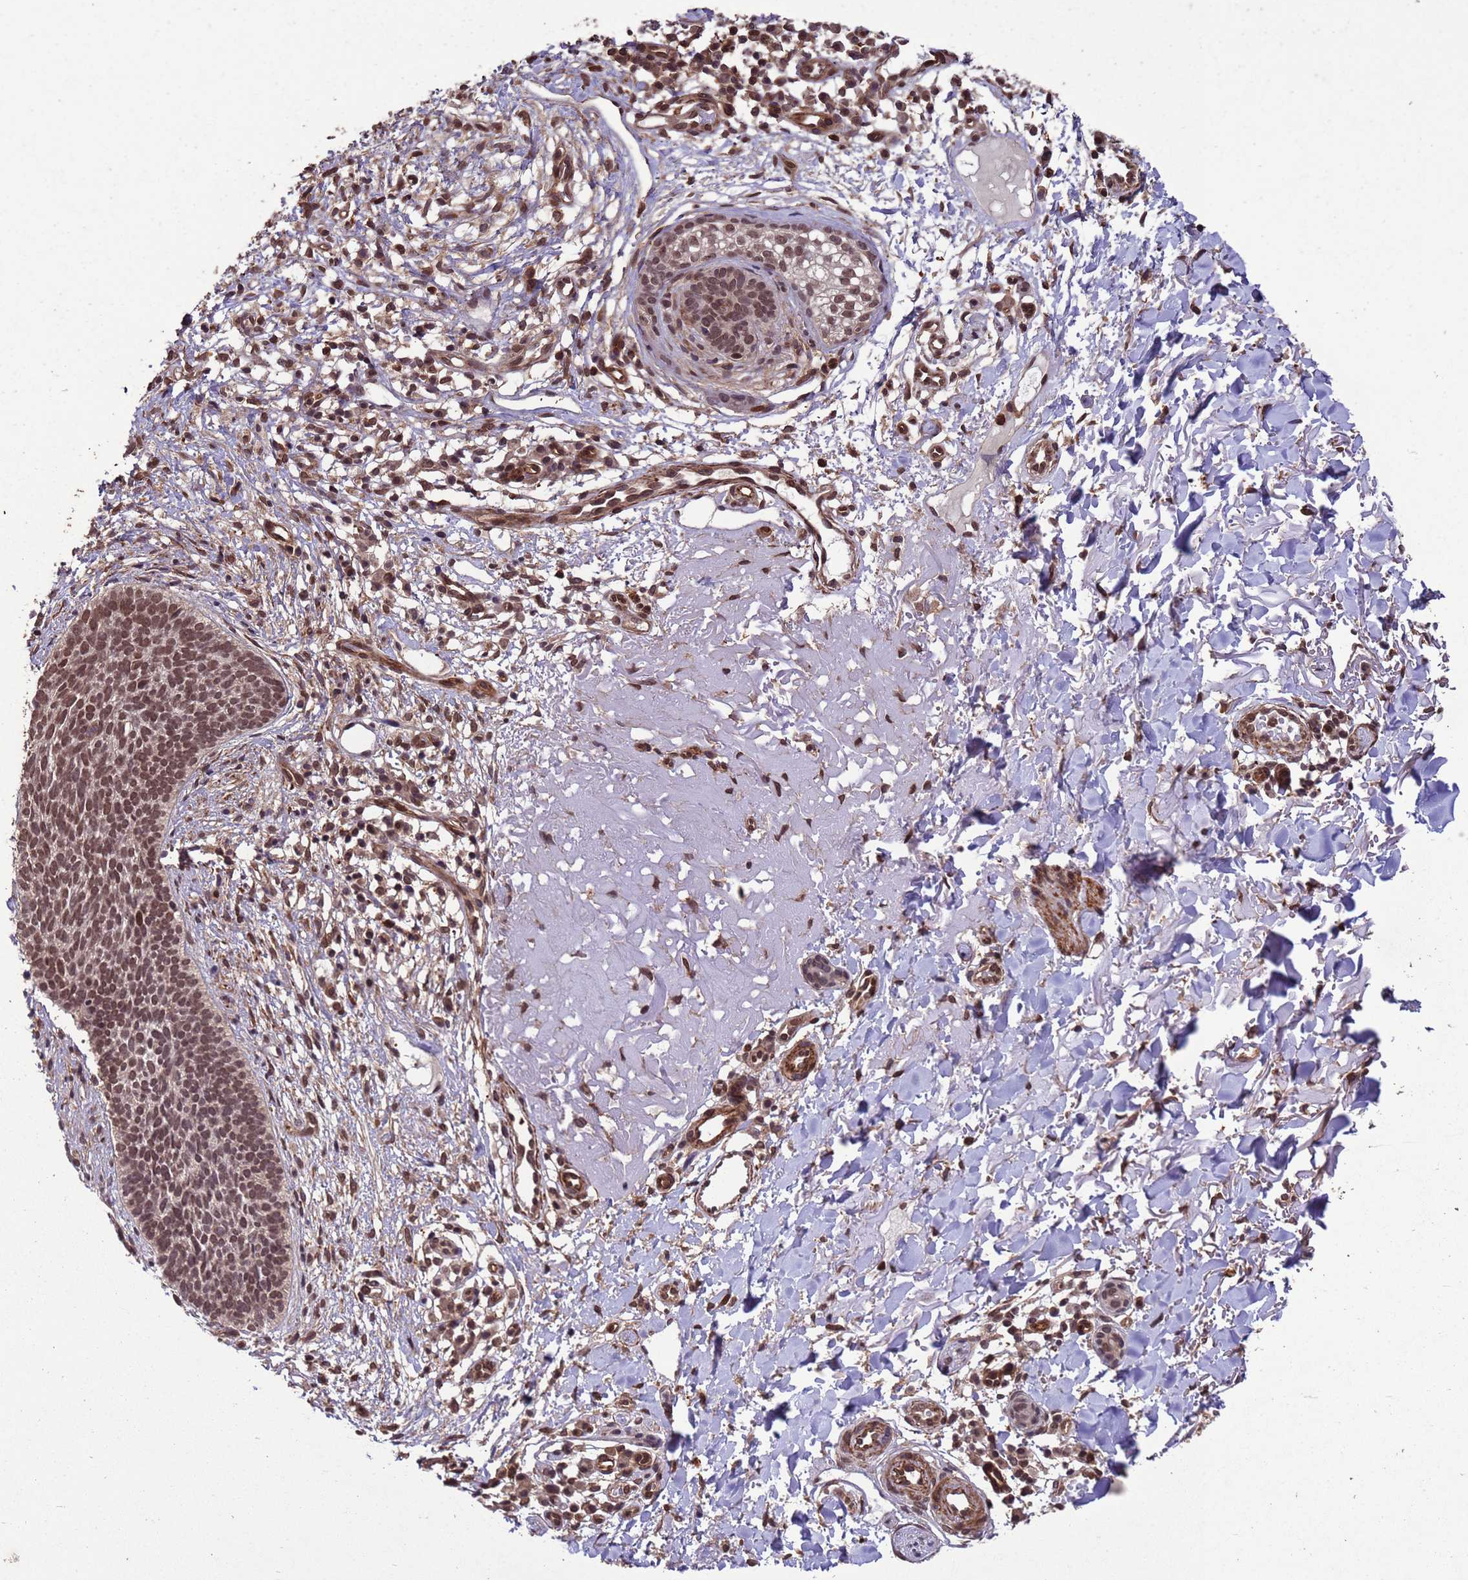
{"staining": {"intensity": "moderate", "quantity": ">75%", "location": "nuclear"}, "tissue": "skin cancer", "cell_type": "Tumor cells", "image_type": "cancer", "snomed": [{"axis": "morphology", "description": "Basal cell carcinoma"}, {"axis": "topography", "description": "Skin"}], "caption": "Basal cell carcinoma (skin) stained for a protein exhibits moderate nuclear positivity in tumor cells.", "gene": "VSTM4", "patient": {"sex": "male", "age": 84}}